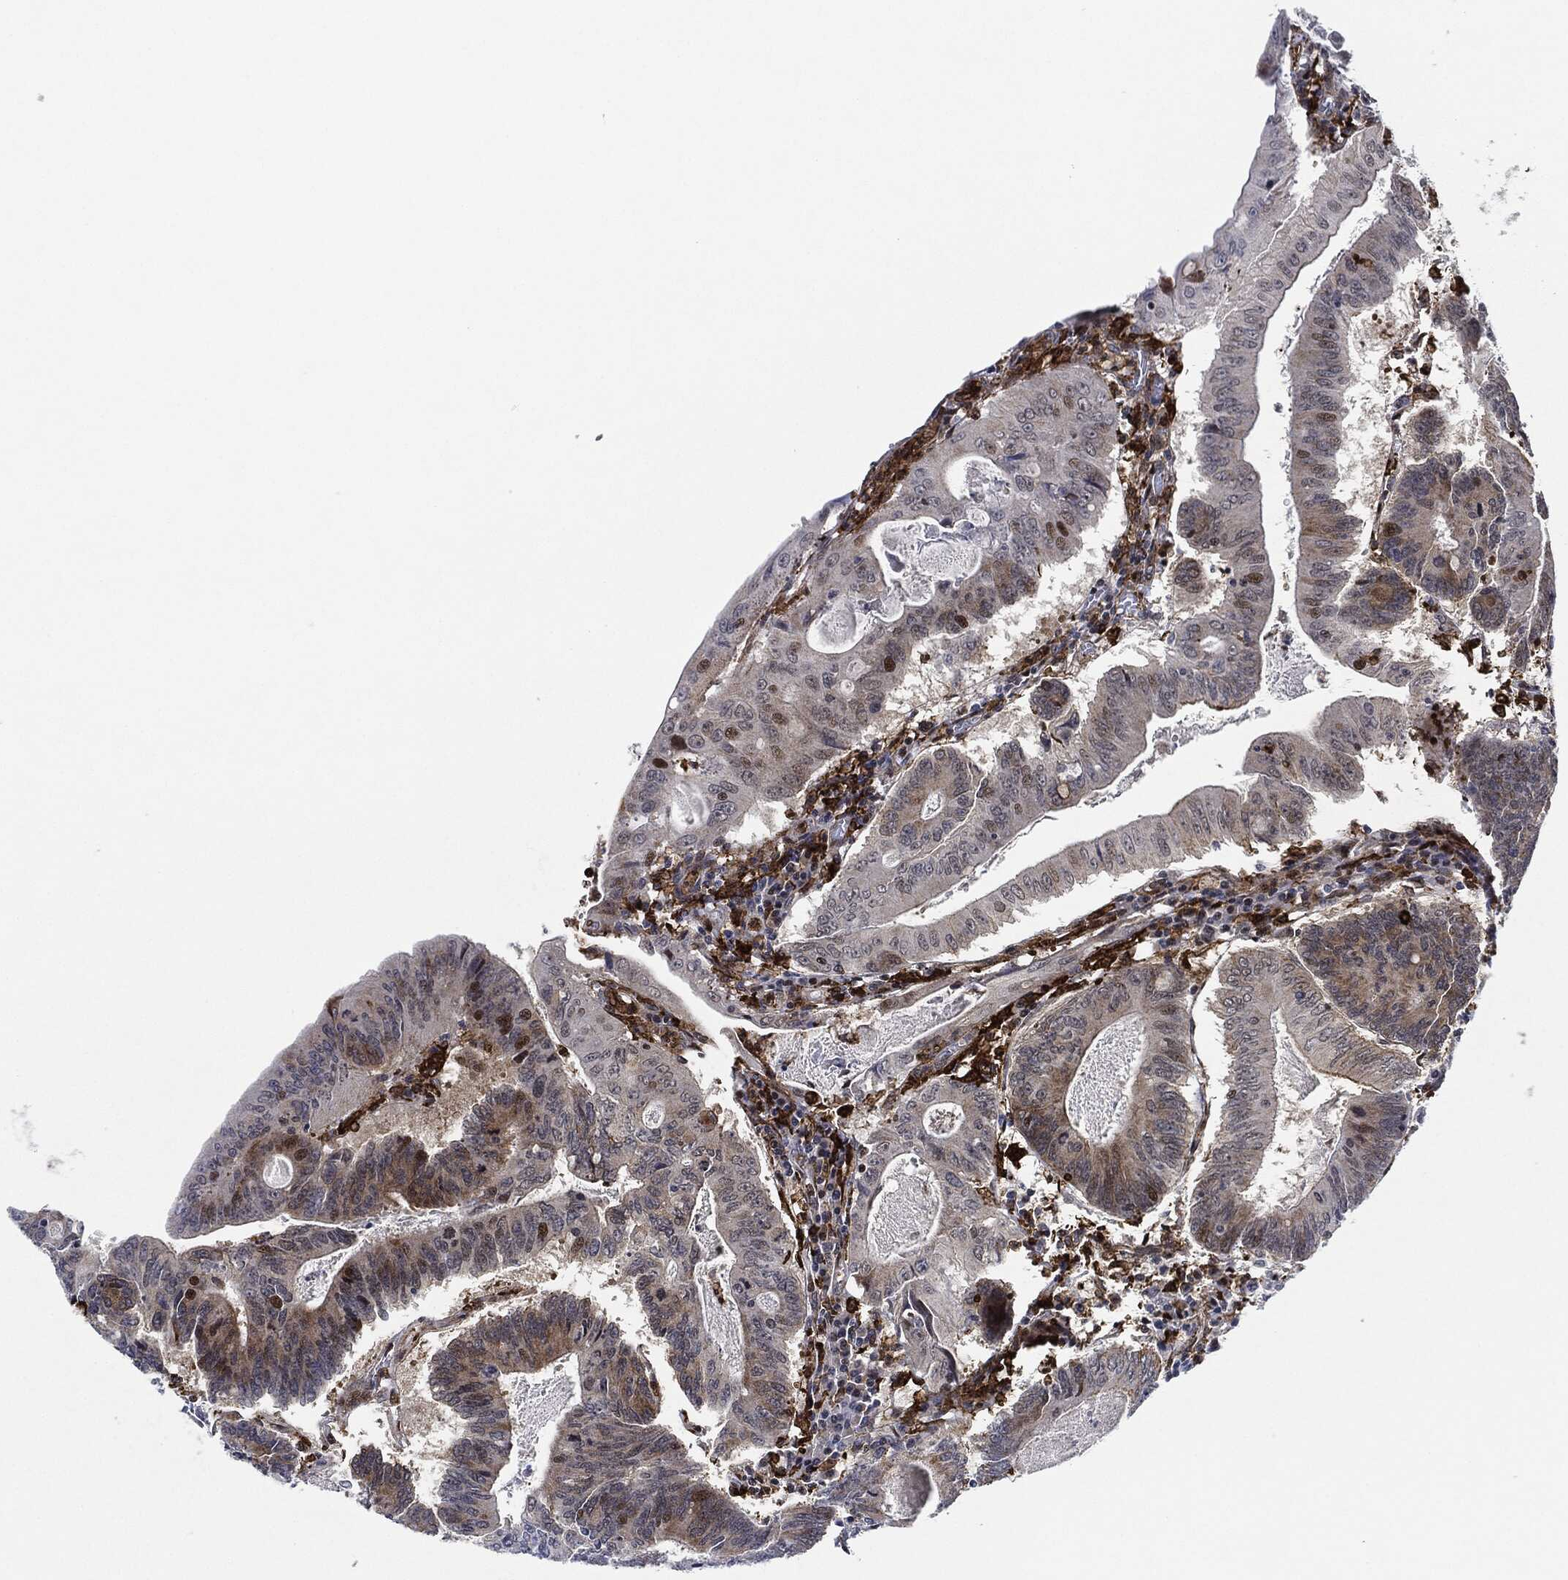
{"staining": {"intensity": "weak", "quantity": "<25%", "location": "nuclear"}, "tissue": "colorectal cancer", "cell_type": "Tumor cells", "image_type": "cancer", "snomed": [{"axis": "morphology", "description": "Adenocarcinoma, NOS"}, {"axis": "topography", "description": "Colon"}], "caption": "IHC micrograph of neoplastic tissue: colorectal adenocarcinoma stained with DAB (3,3'-diaminobenzidine) demonstrates no significant protein staining in tumor cells.", "gene": "NANOS3", "patient": {"sex": "female", "age": 70}}